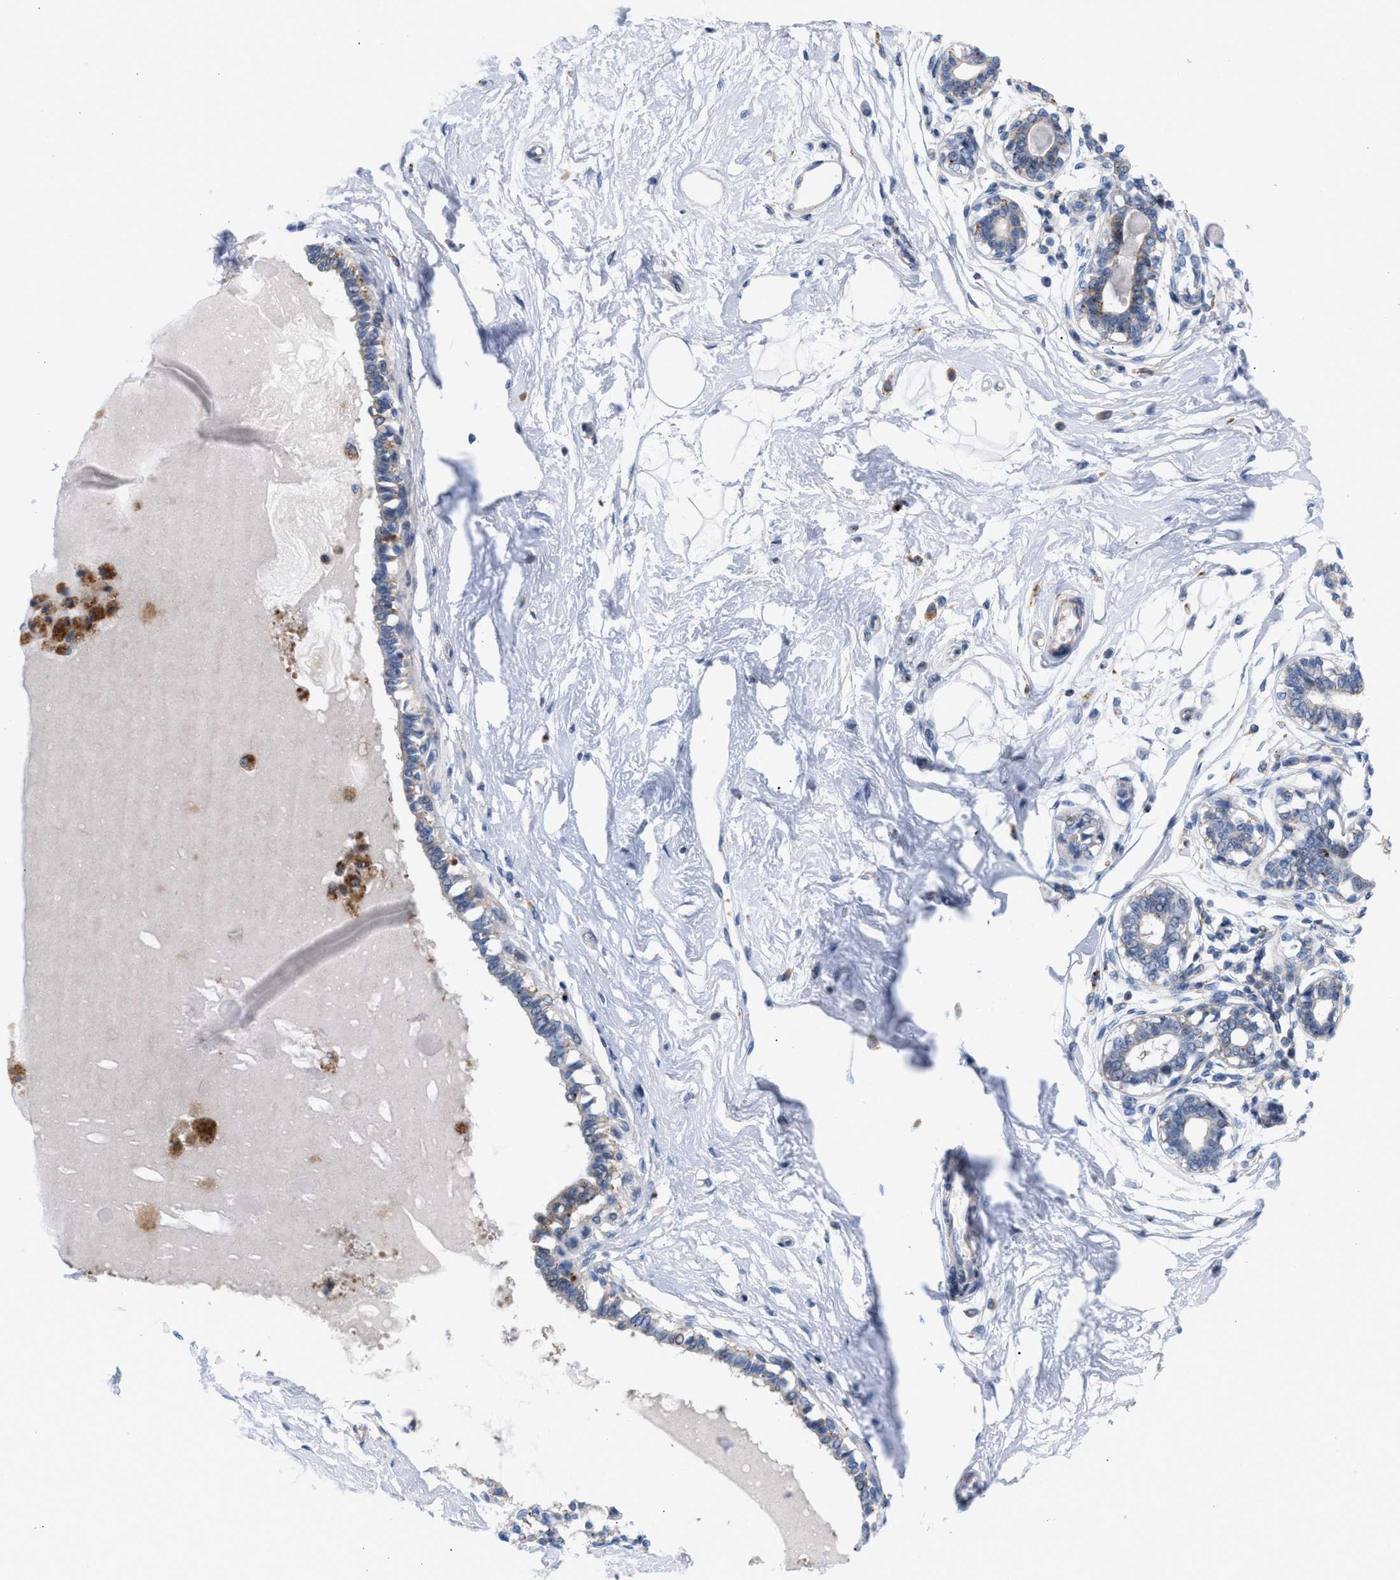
{"staining": {"intensity": "moderate", "quantity": "<25%", "location": "cytoplasmic/membranous"}, "tissue": "breast", "cell_type": "Adipocytes", "image_type": "normal", "snomed": [{"axis": "morphology", "description": "Normal tissue, NOS"}, {"axis": "topography", "description": "Breast"}], "caption": "Moderate cytoplasmic/membranous protein staining is identified in approximately <25% of adipocytes in breast.", "gene": "MBTD1", "patient": {"sex": "female", "age": 45}}